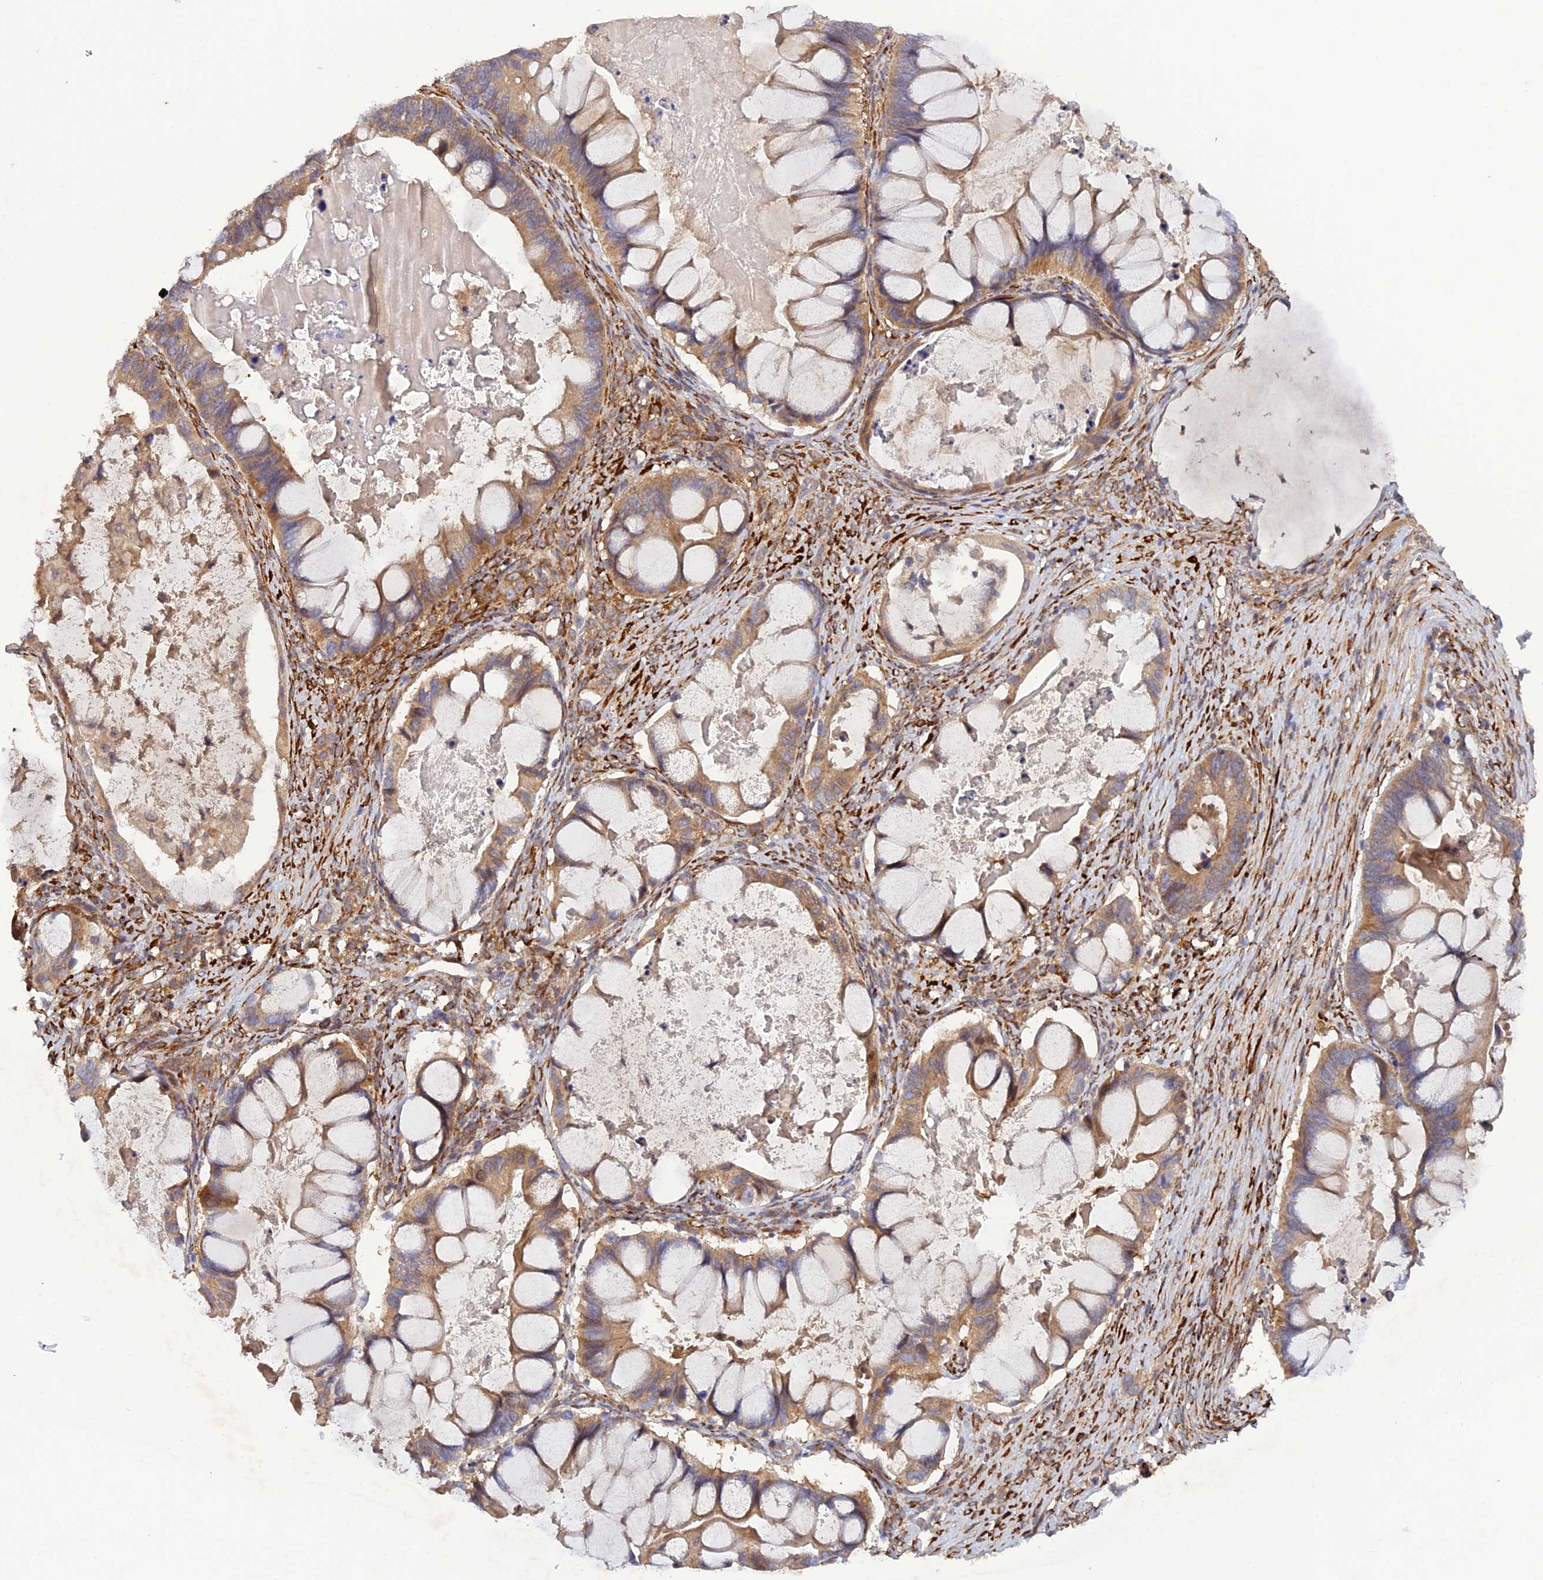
{"staining": {"intensity": "moderate", "quantity": ">75%", "location": "cytoplasmic/membranous"}, "tissue": "ovarian cancer", "cell_type": "Tumor cells", "image_type": "cancer", "snomed": [{"axis": "morphology", "description": "Cystadenocarcinoma, mucinous, NOS"}, {"axis": "topography", "description": "Ovary"}], "caption": "Protein staining displays moderate cytoplasmic/membranous positivity in approximately >75% of tumor cells in mucinous cystadenocarcinoma (ovarian).", "gene": "P3H3", "patient": {"sex": "female", "age": 61}}